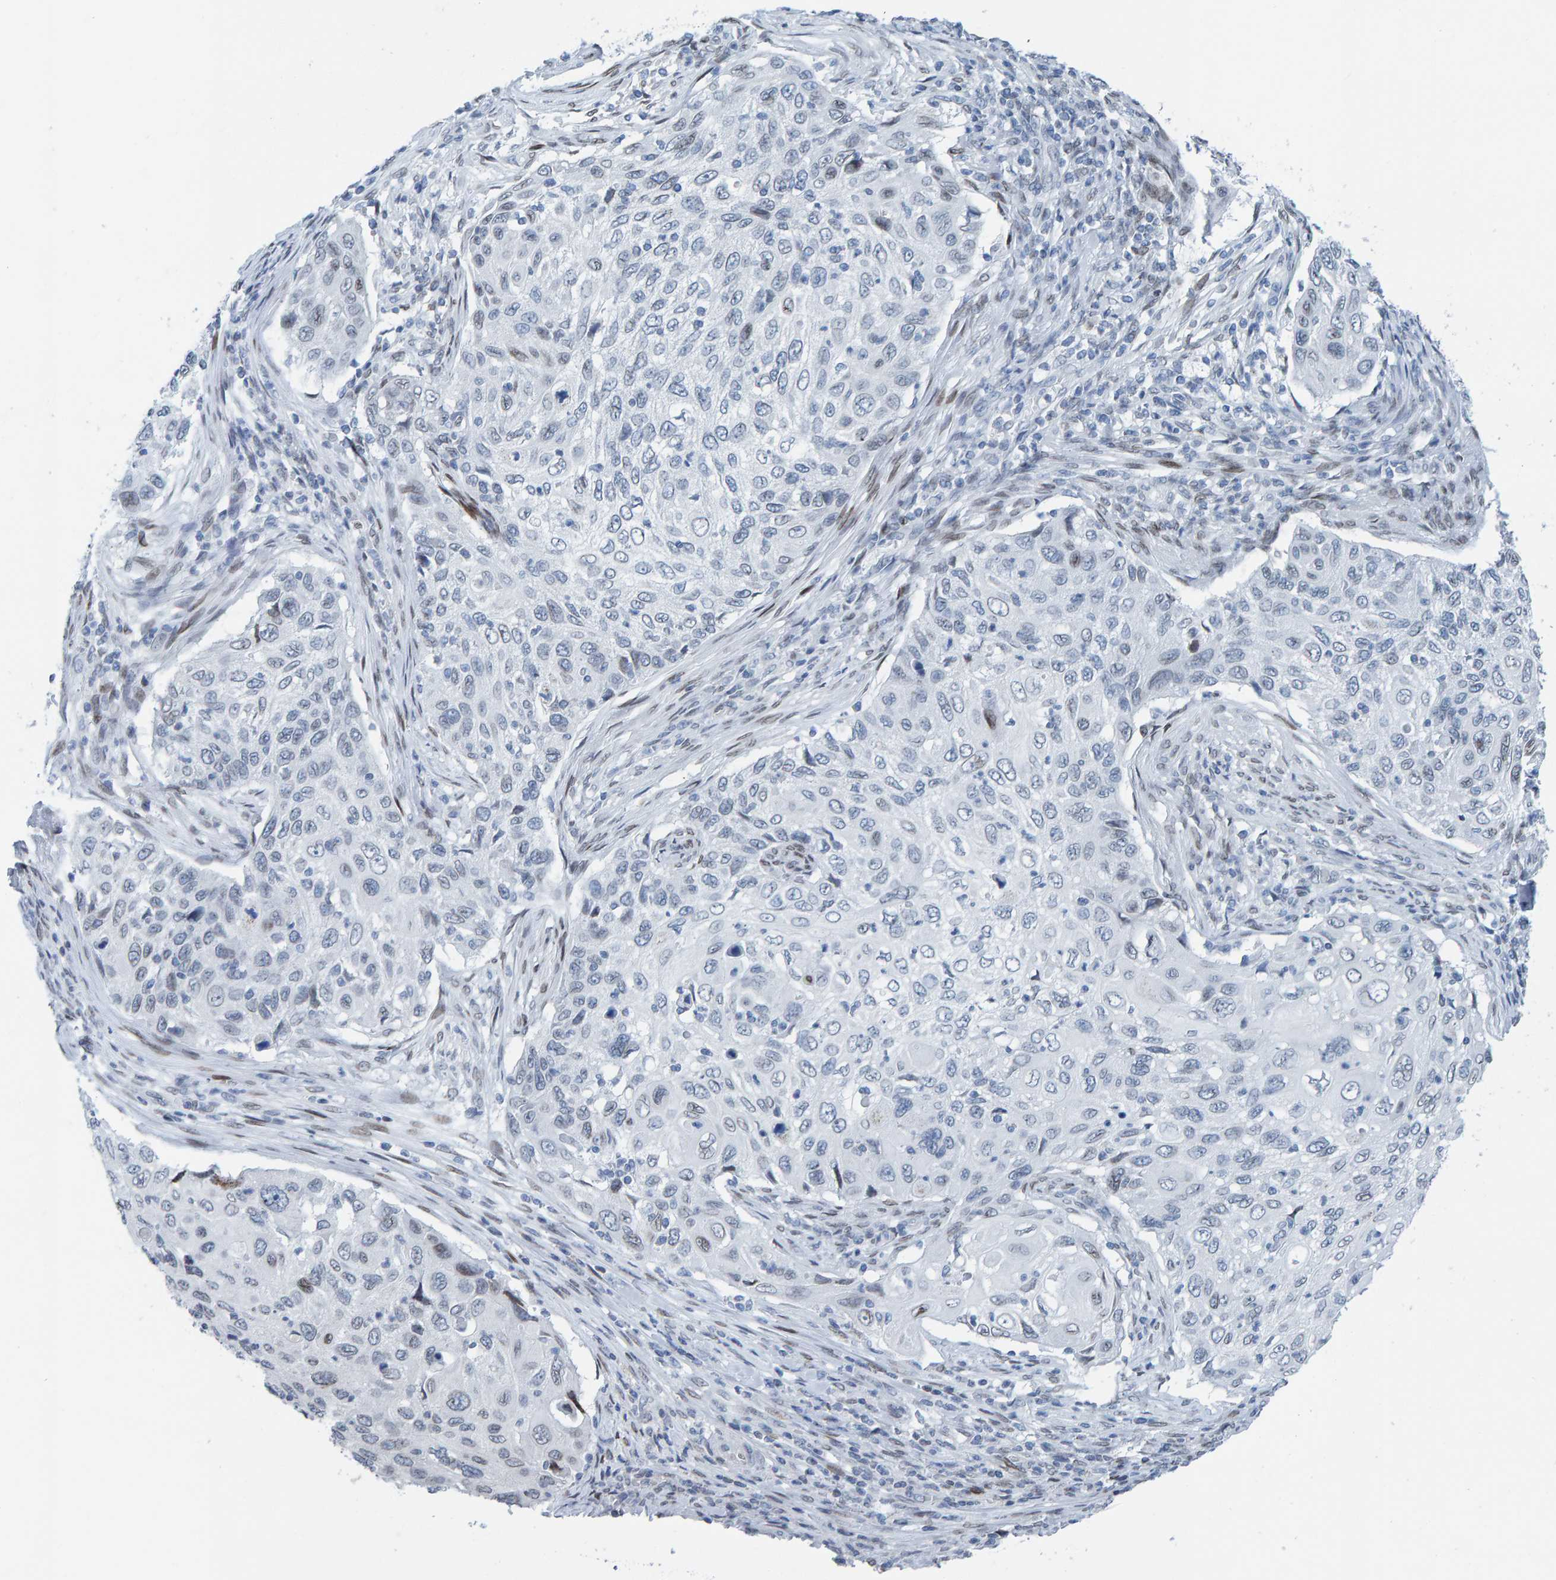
{"staining": {"intensity": "negative", "quantity": "none", "location": "none"}, "tissue": "cervical cancer", "cell_type": "Tumor cells", "image_type": "cancer", "snomed": [{"axis": "morphology", "description": "Squamous cell carcinoma, NOS"}, {"axis": "topography", "description": "Cervix"}], "caption": "The photomicrograph demonstrates no significant staining in tumor cells of cervical squamous cell carcinoma.", "gene": "LMNB2", "patient": {"sex": "female", "age": 70}}